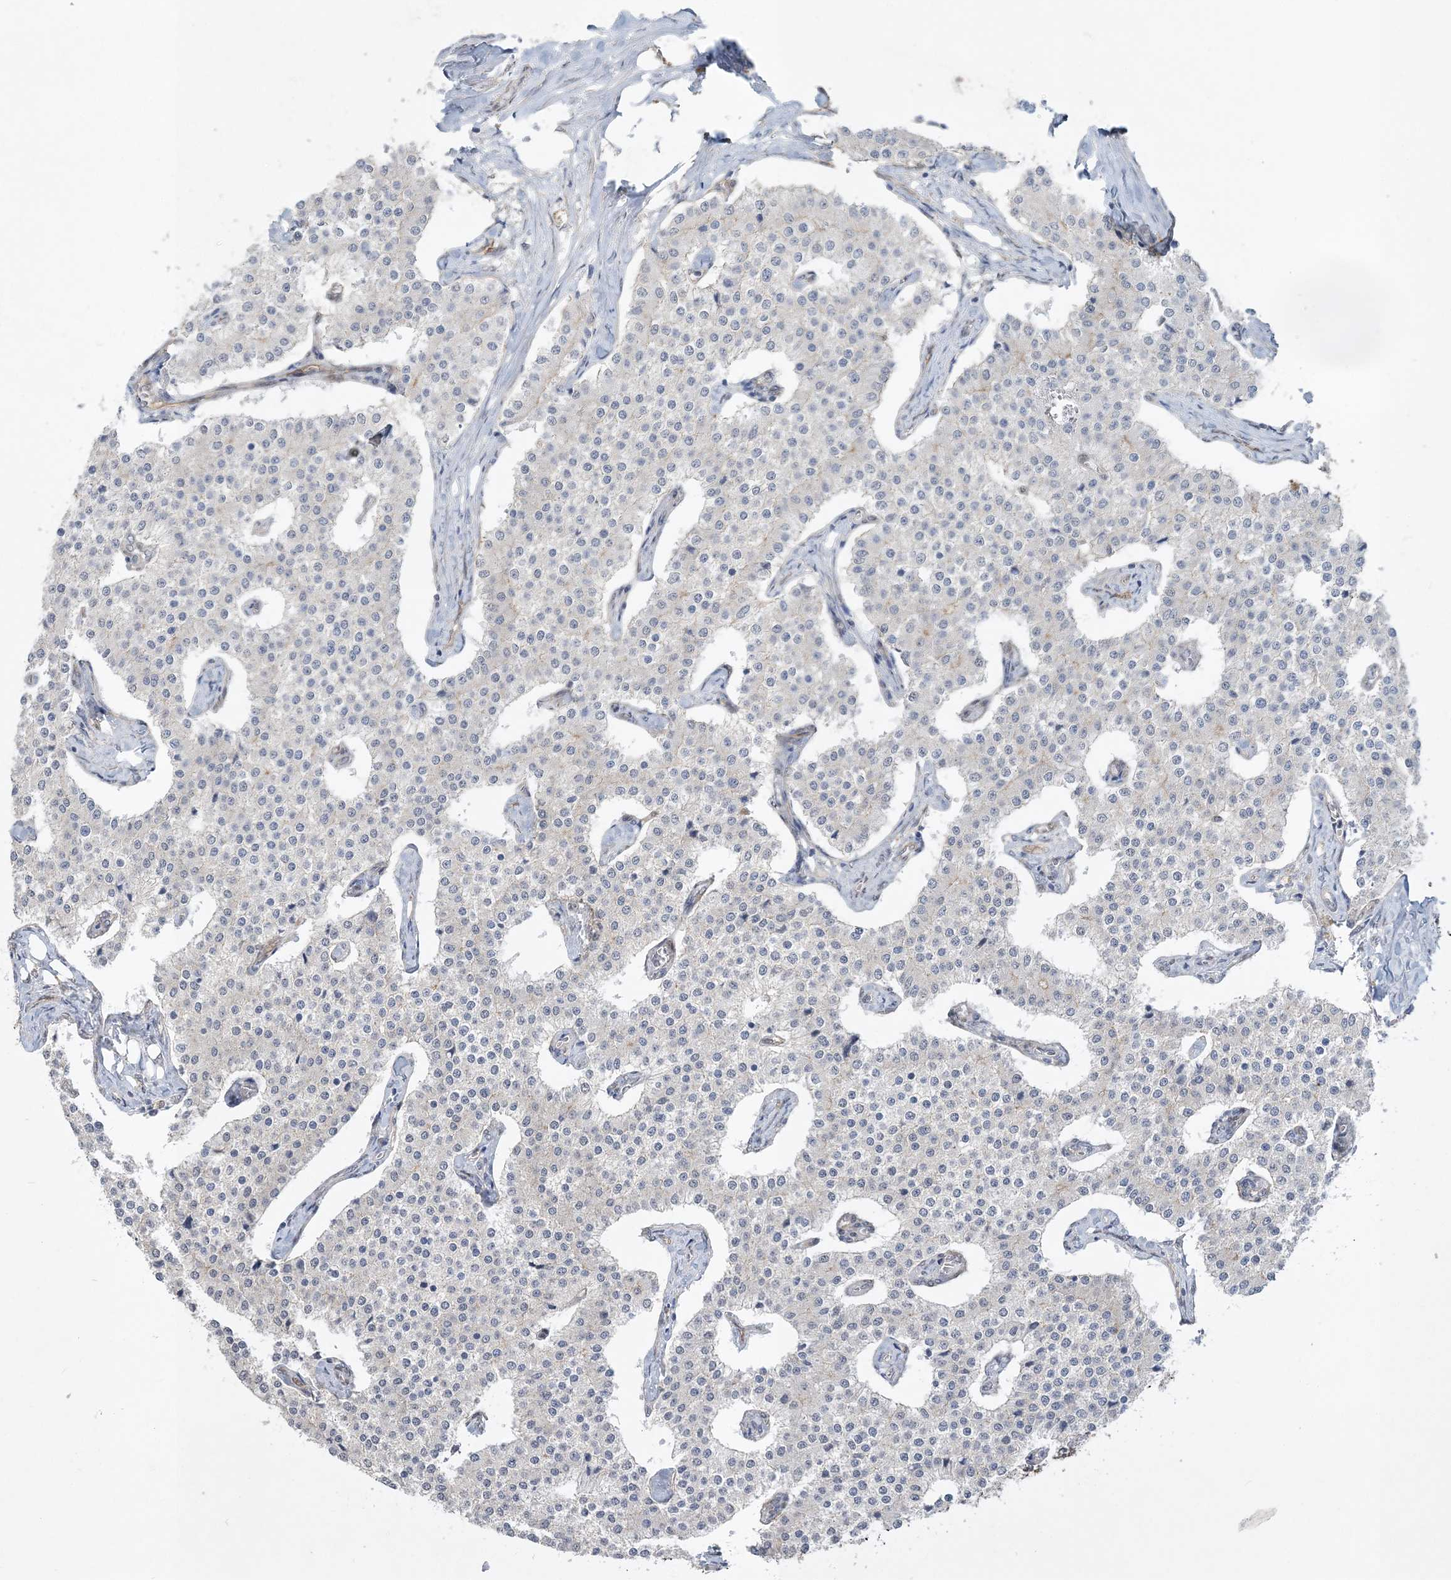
{"staining": {"intensity": "negative", "quantity": "none", "location": "none"}, "tissue": "carcinoid", "cell_type": "Tumor cells", "image_type": "cancer", "snomed": [{"axis": "morphology", "description": "Carcinoid, malignant, NOS"}, {"axis": "topography", "description": "Colon"}], "caption": "The histopathology image exhibits no significant positivity in tumor cells of carcinoid.", "gene": "RAI14", "patient": {"sex": "female", "age": 52}}